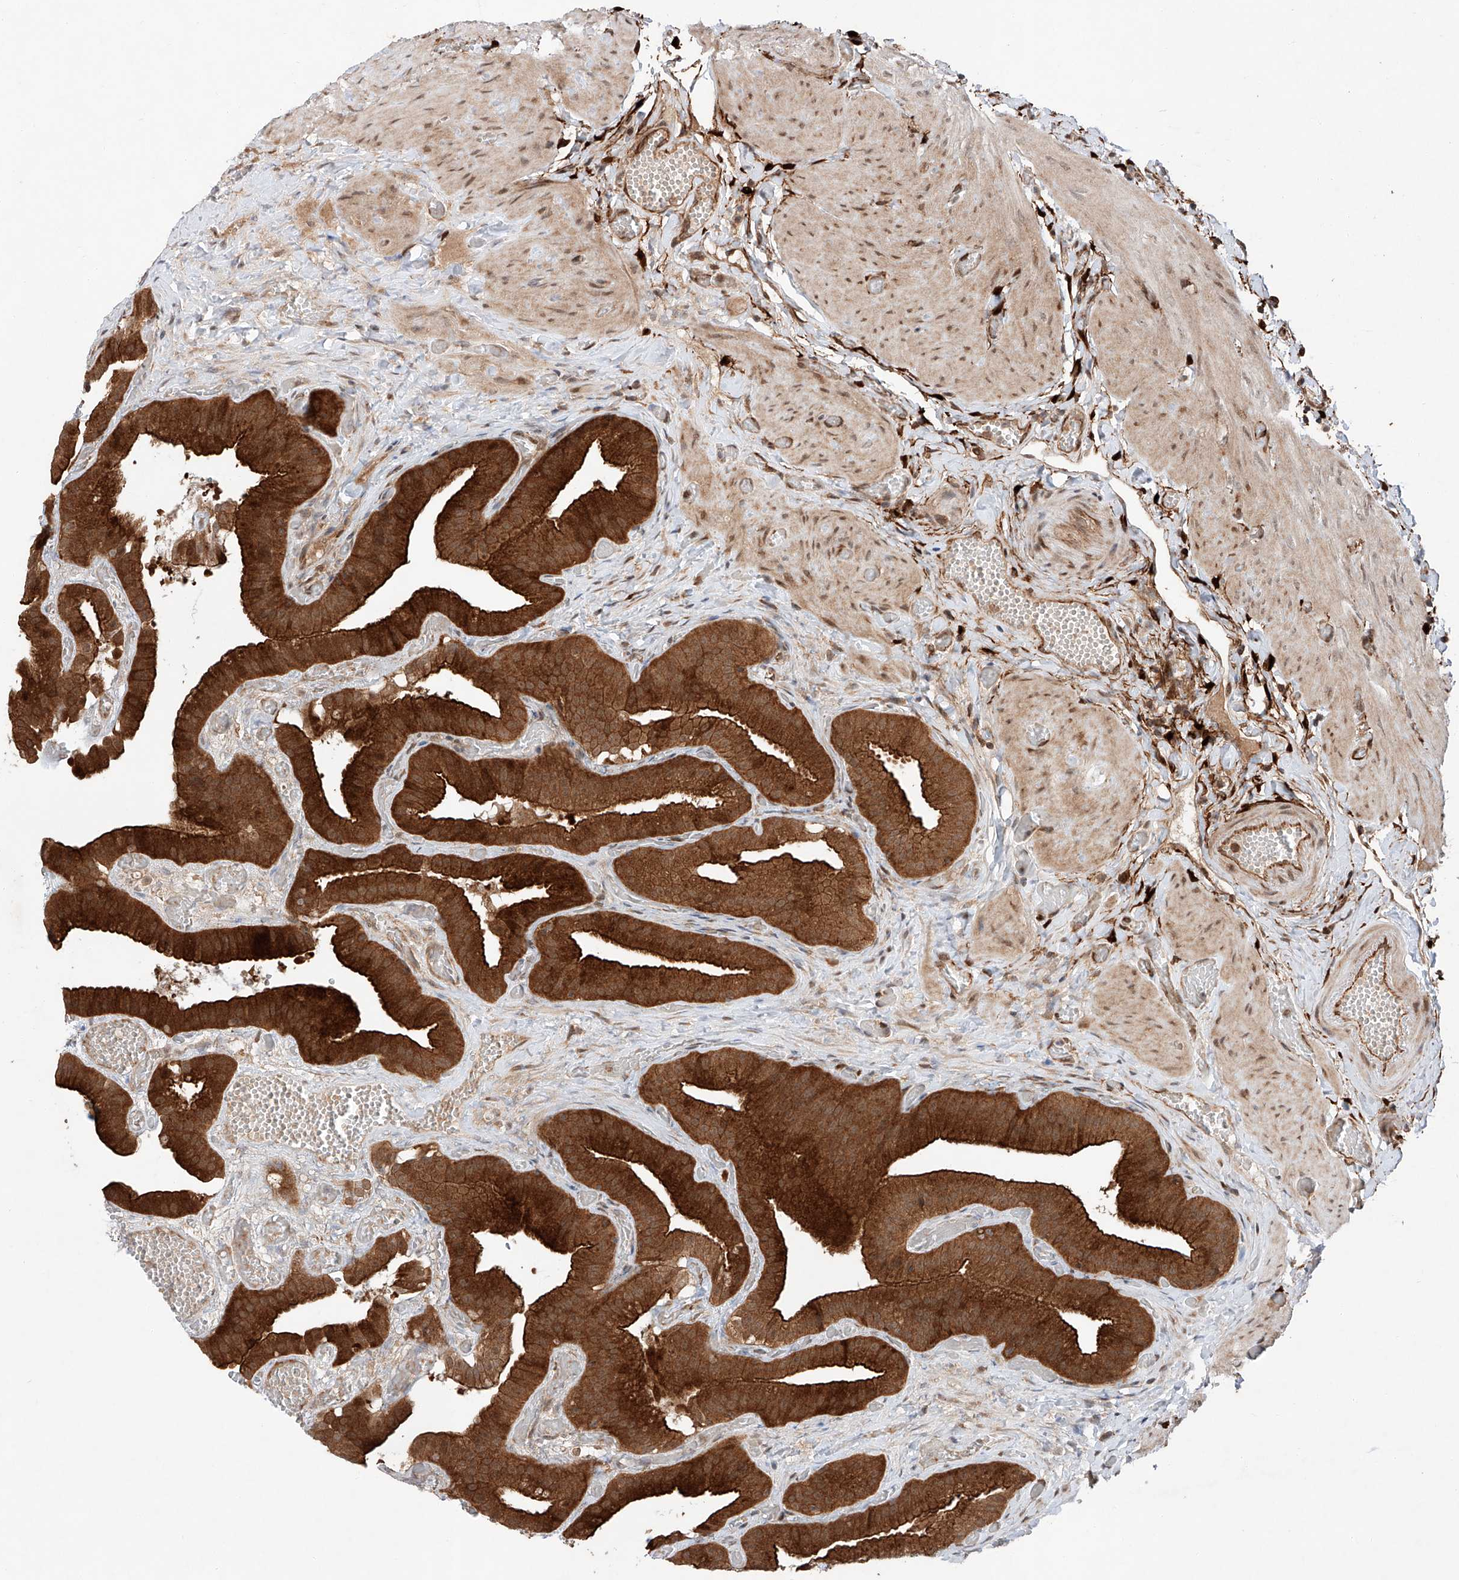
{"staining": {"intensity": "strong", "quantity": ">75%", "location": "cytoplasmic/membranous"}, "tissue": "gallbladder", "cell_type": "Glandular cells", "image_type": "normal", "snomed": [{"axis": "morphology", "description": "Normal tissue, NOS"}, {"axis": "topography", "description": "Gallbladder"}], "caption": "This micrograph shows immunohistochemistry staining of benign human gallbladder, with high strong cytoplasmic/membranous expression in approximately >75% of glandular cells.", "gene": "ZFP28", "patient": {"sex": "female", "age": 64}}